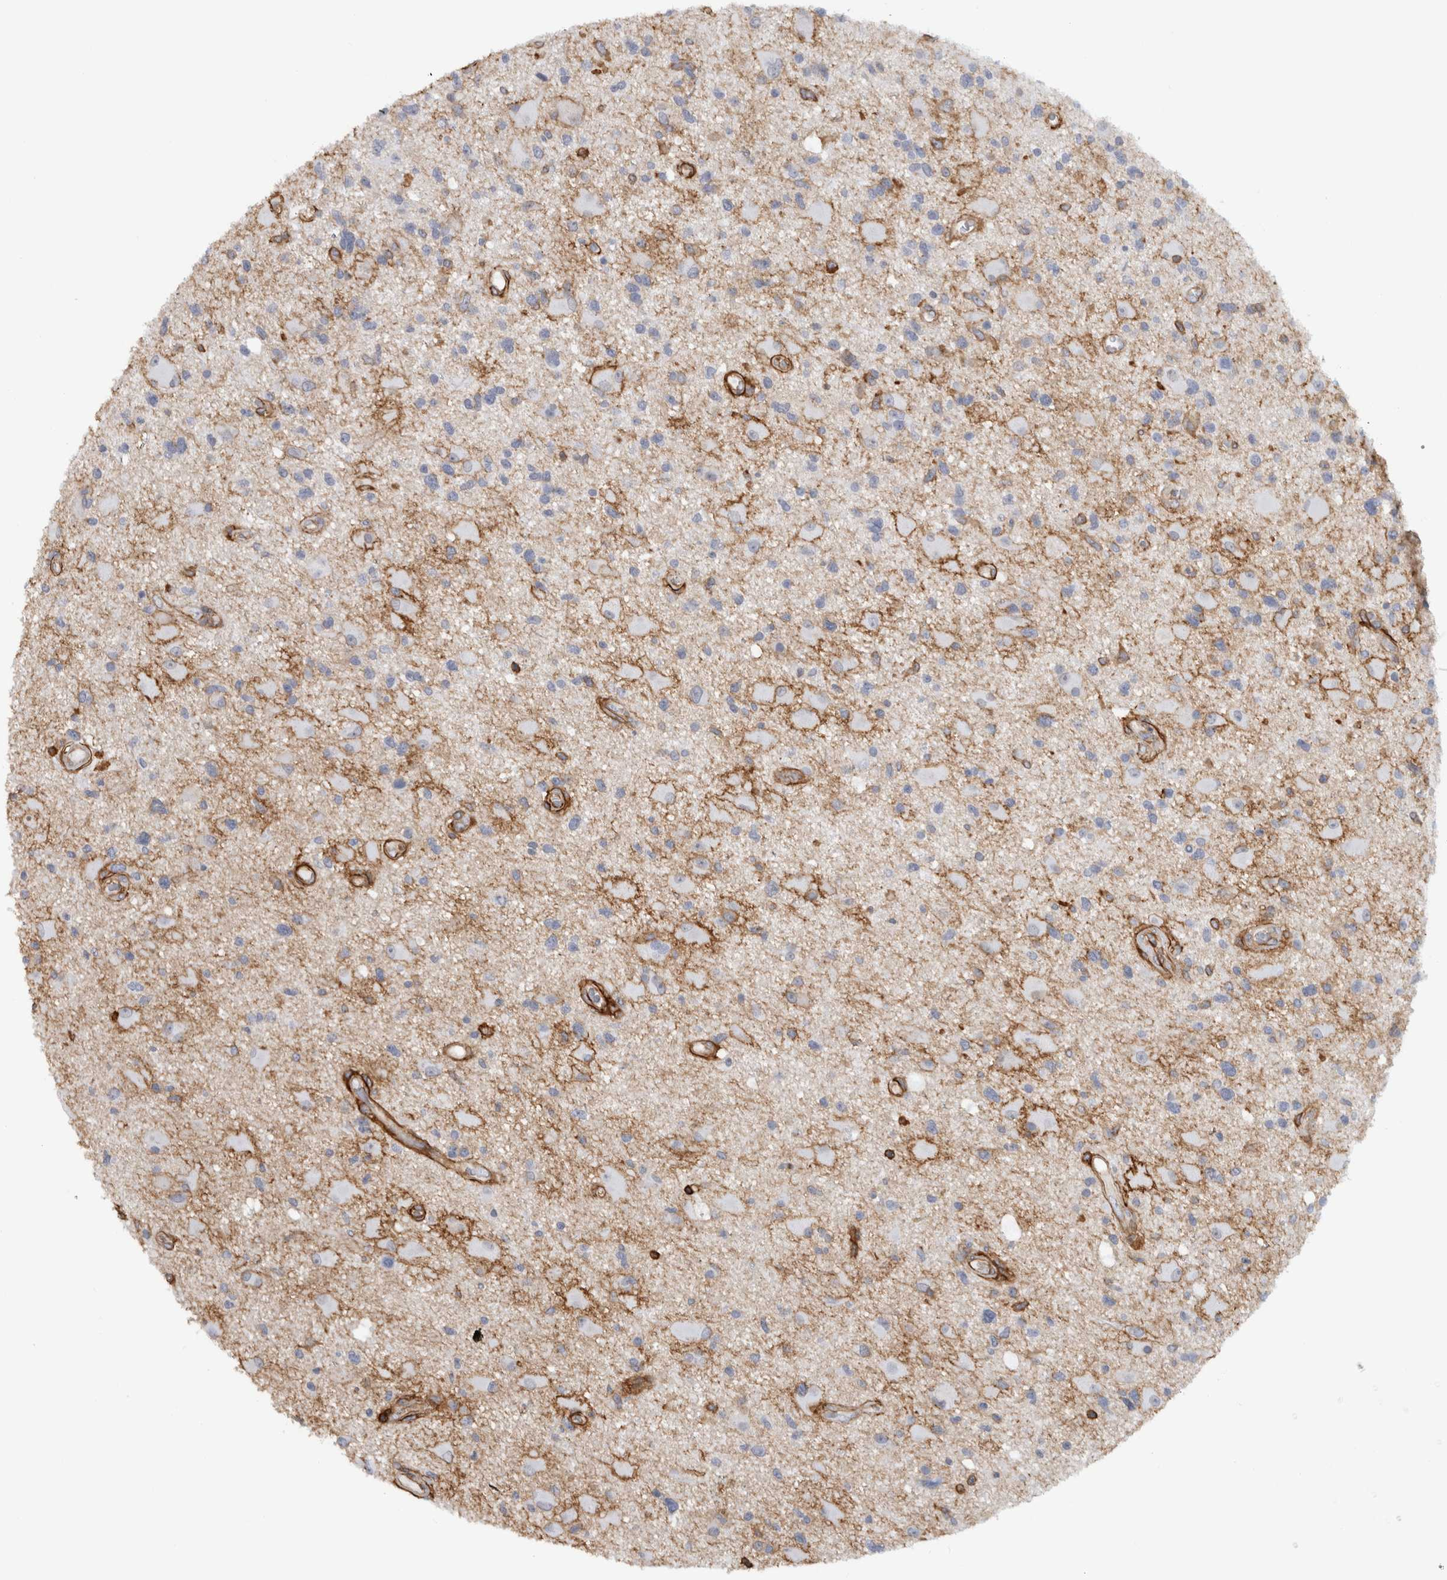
{"staining": {"intensity": "negative", "quantity": "none", "location": "none"}, "tissue": "glioma", "cell_type": "Tumor cells", "image_type": "cancer", "snomed": [{"axis": "morphology", "description": "Glioma, malignant, High grade"}, {"axis": "topography", "description": "Brain"}], "caption": "The immunohistochemistry photomicrograph has no significant expression in tumor cells of glioma tissue.", "gene": "AHNAK", "patient": {"sex": "male", "age": 33}}